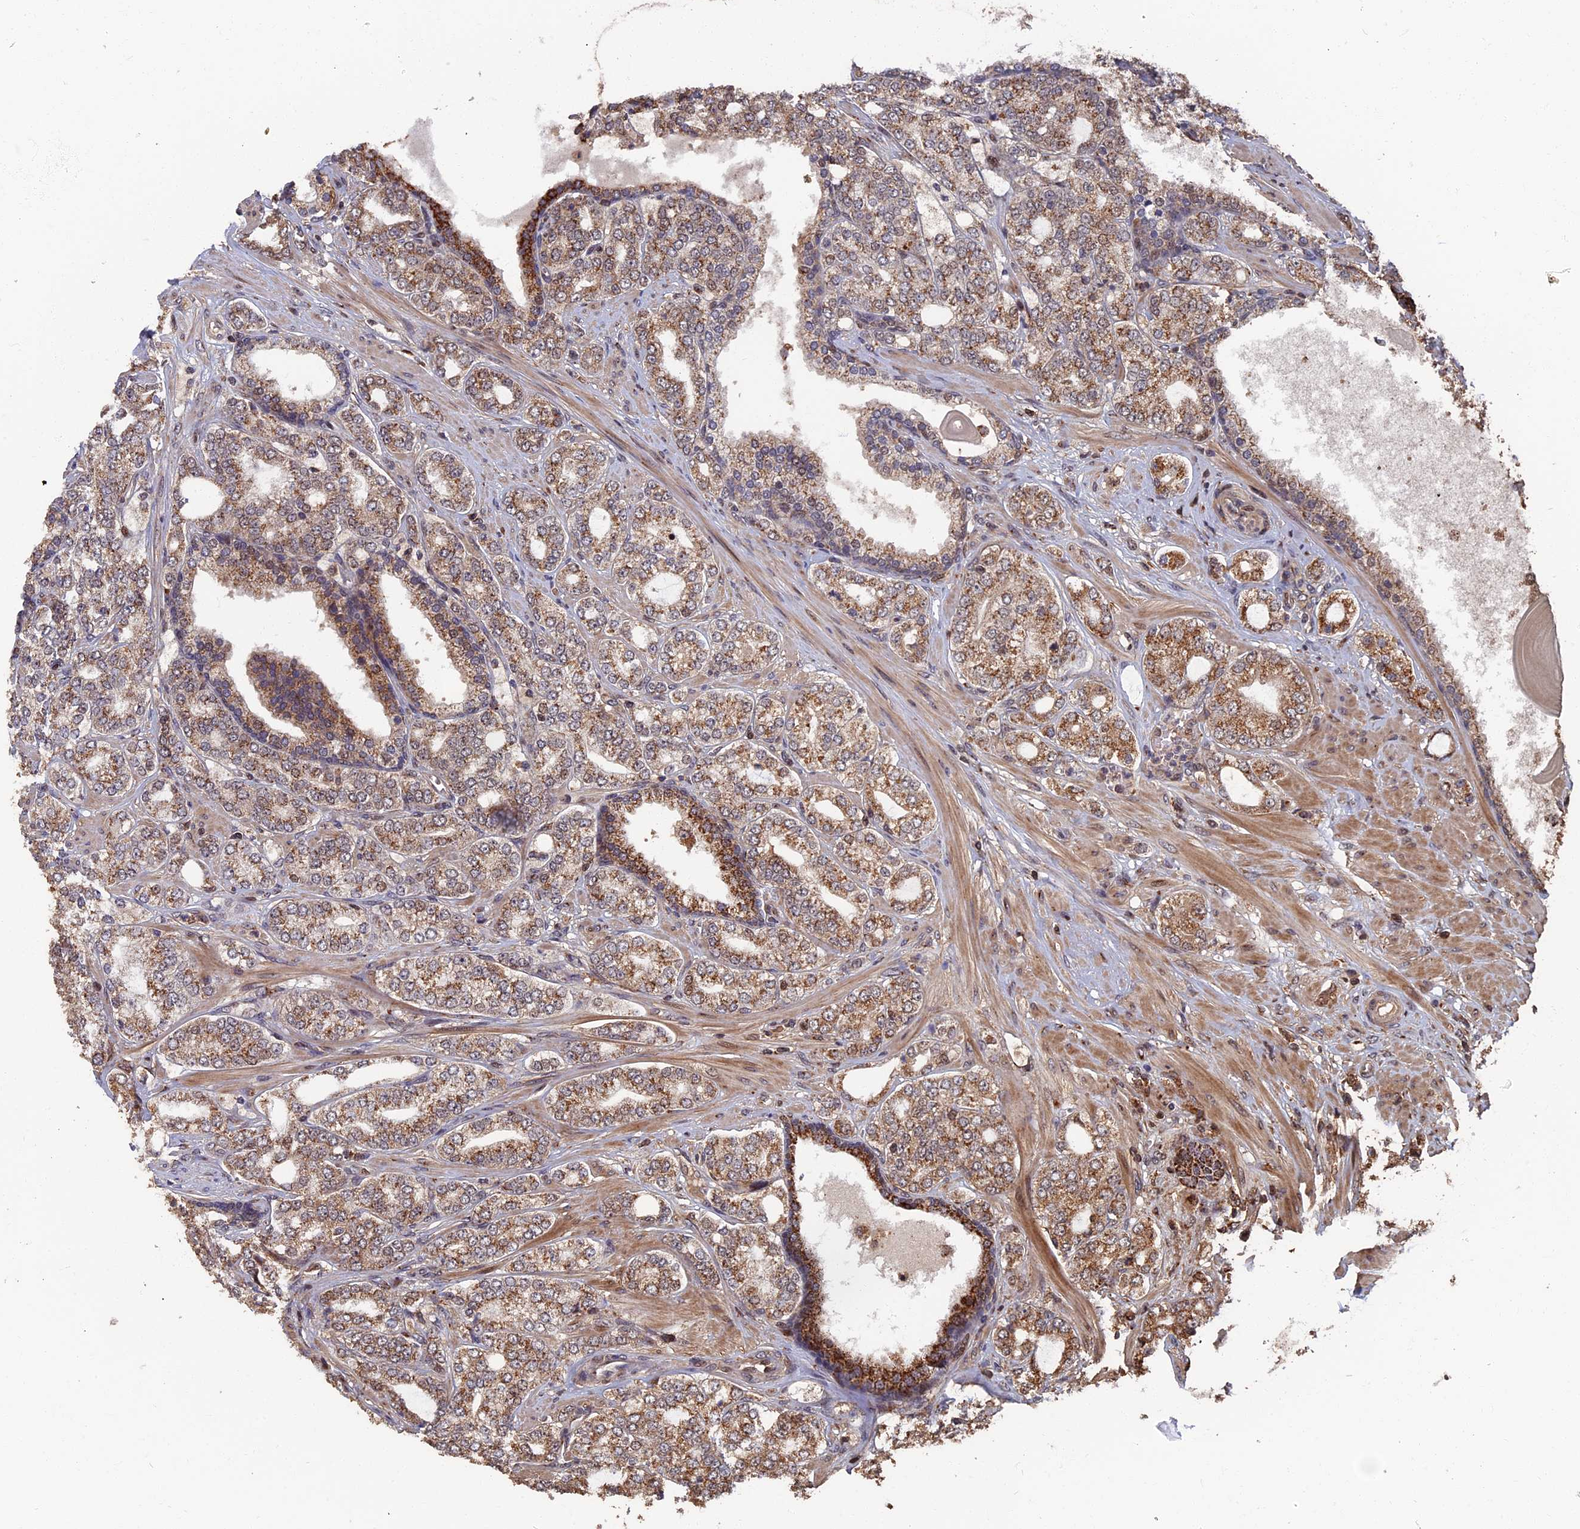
{"staining": {"intensity": "moderate", "quantity": ">75%", "location": "cytoplasmic/membranous"}, "tissue": "prostate cancer", "cell_type": "Tumor cells", "image_type": "cancer", "snomed": [{"axis": "morphology", "description": "Adenocarcinoma, High grade"}, {"axis": "topography", "description": "Prostate"}], "caption": "The photomicrograph shows a brown stain indicating the presence of a protein in the cytoplasmic/membranous of tumor cells in prostate cancer (high-grade adenocarcinoma).", "gene": "RASGRF1", "patient": {"sex": "male", "age": 64}}